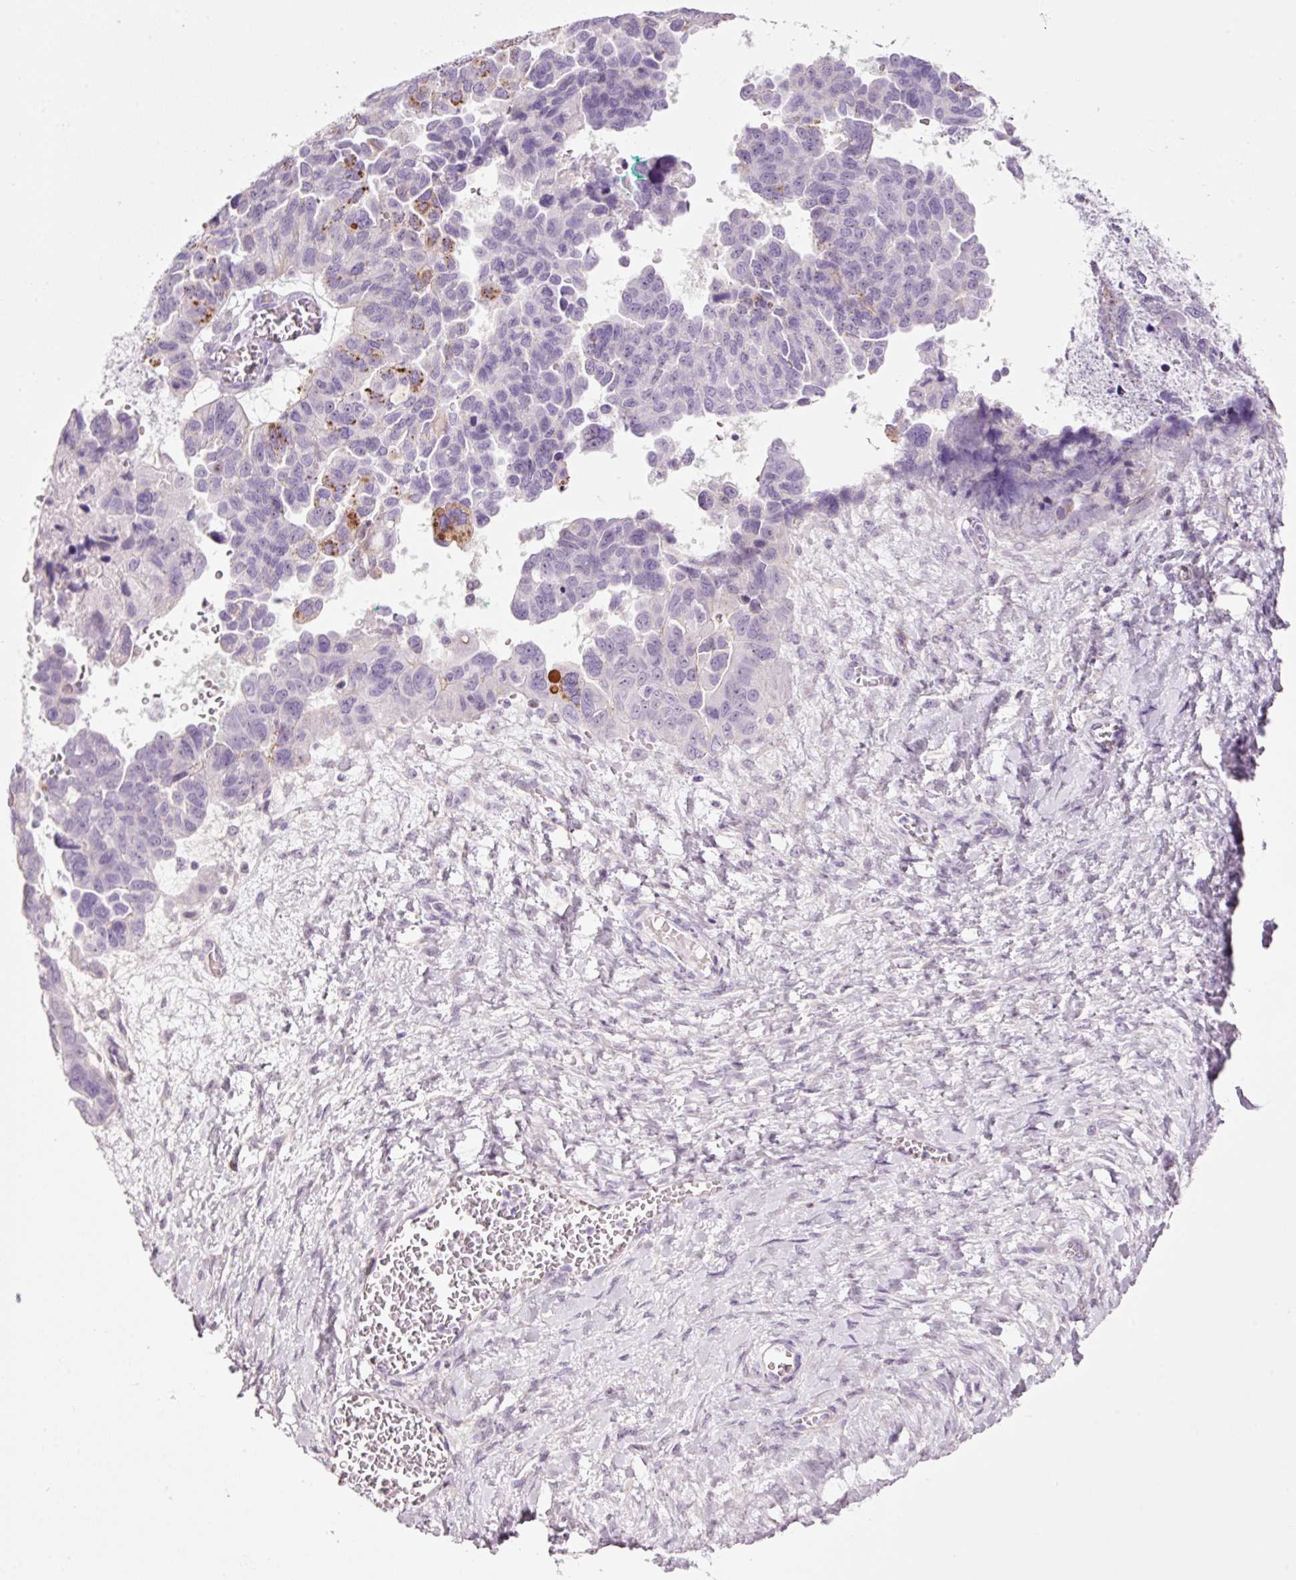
{"staining": {"intensity": "moderate", "quantity": "<25%", "location": "cytoplasmic/membranous"}, "tissue": "ovarian cancer", "cell_type": "Tumor cells", "image_type": "cancer", "snomed": [{"axis": "morphology", "description": "Cystadenocarcinoma, serous, NOS"}, {"axis": "topography", "description": "Ovary"}], "caption": "Immunohistochemical staining of ovarian cancer (serous cystadenocarcinoma) exhibits low levels of moderate cytoplasmic/membranous protein staining in approximately <25% of tumor cells.", "gene": "KLF1", "patient": {"sex": "female", "age": 64}}